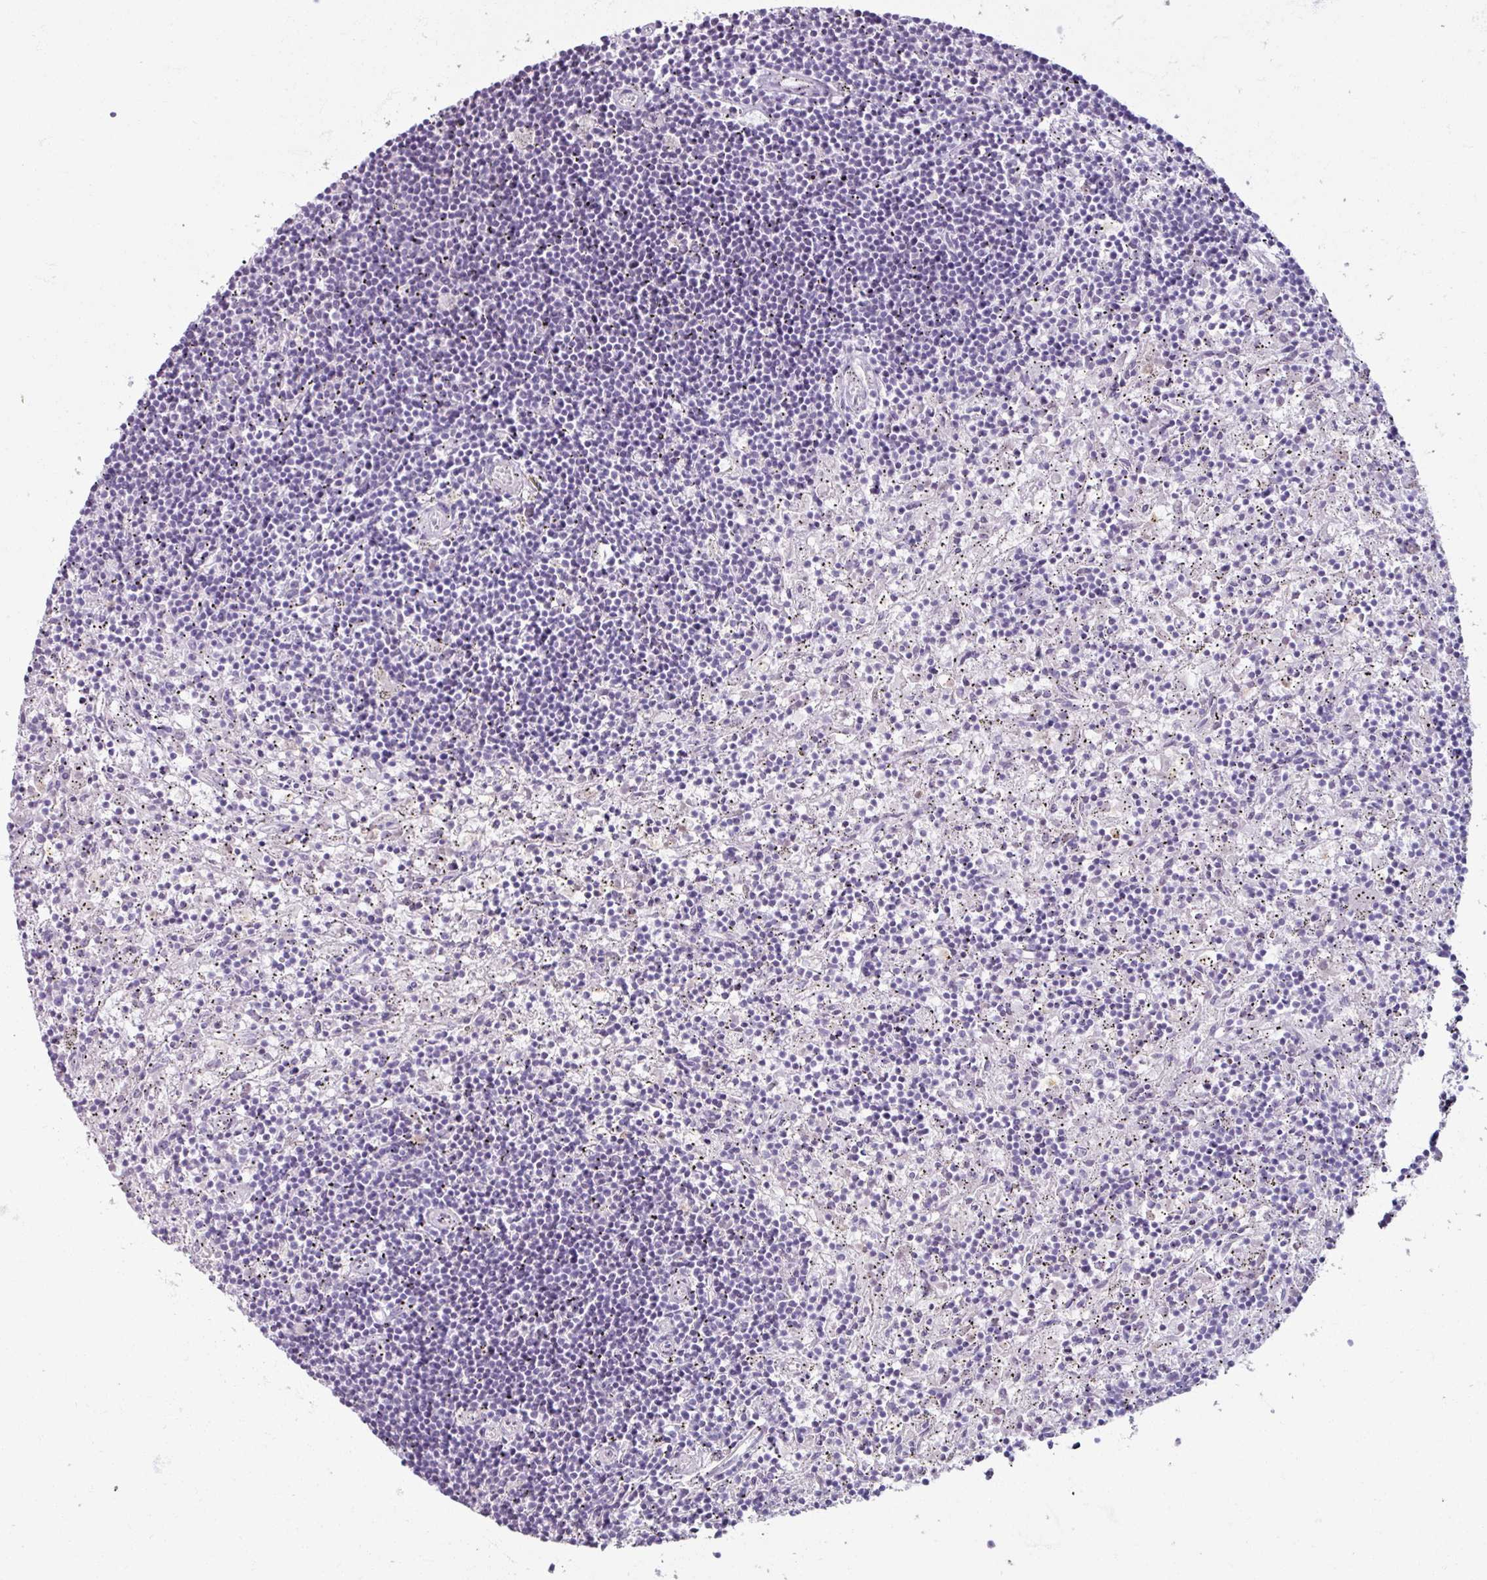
{"staining": {"intensity": "negative", "quantity": "none", "location": "none"}, "tissue": "lymphoma", "cell_type": "Tumor cells", "image_type": "cancer", "snomed": [{"axis": "morphology", "description": "Malignant lymphoma, non-Hodgkin's type, Low grade"}, {"axis": "topography", "description": "Spleen"}], "caption": "Protein analysis of low-grade malignant lymphoma, non-Hodgkin's type demonstrates no significant positivity in tumor cells.", "gene": "ARG1", "patient": {"sex": "male", "age": 76}}